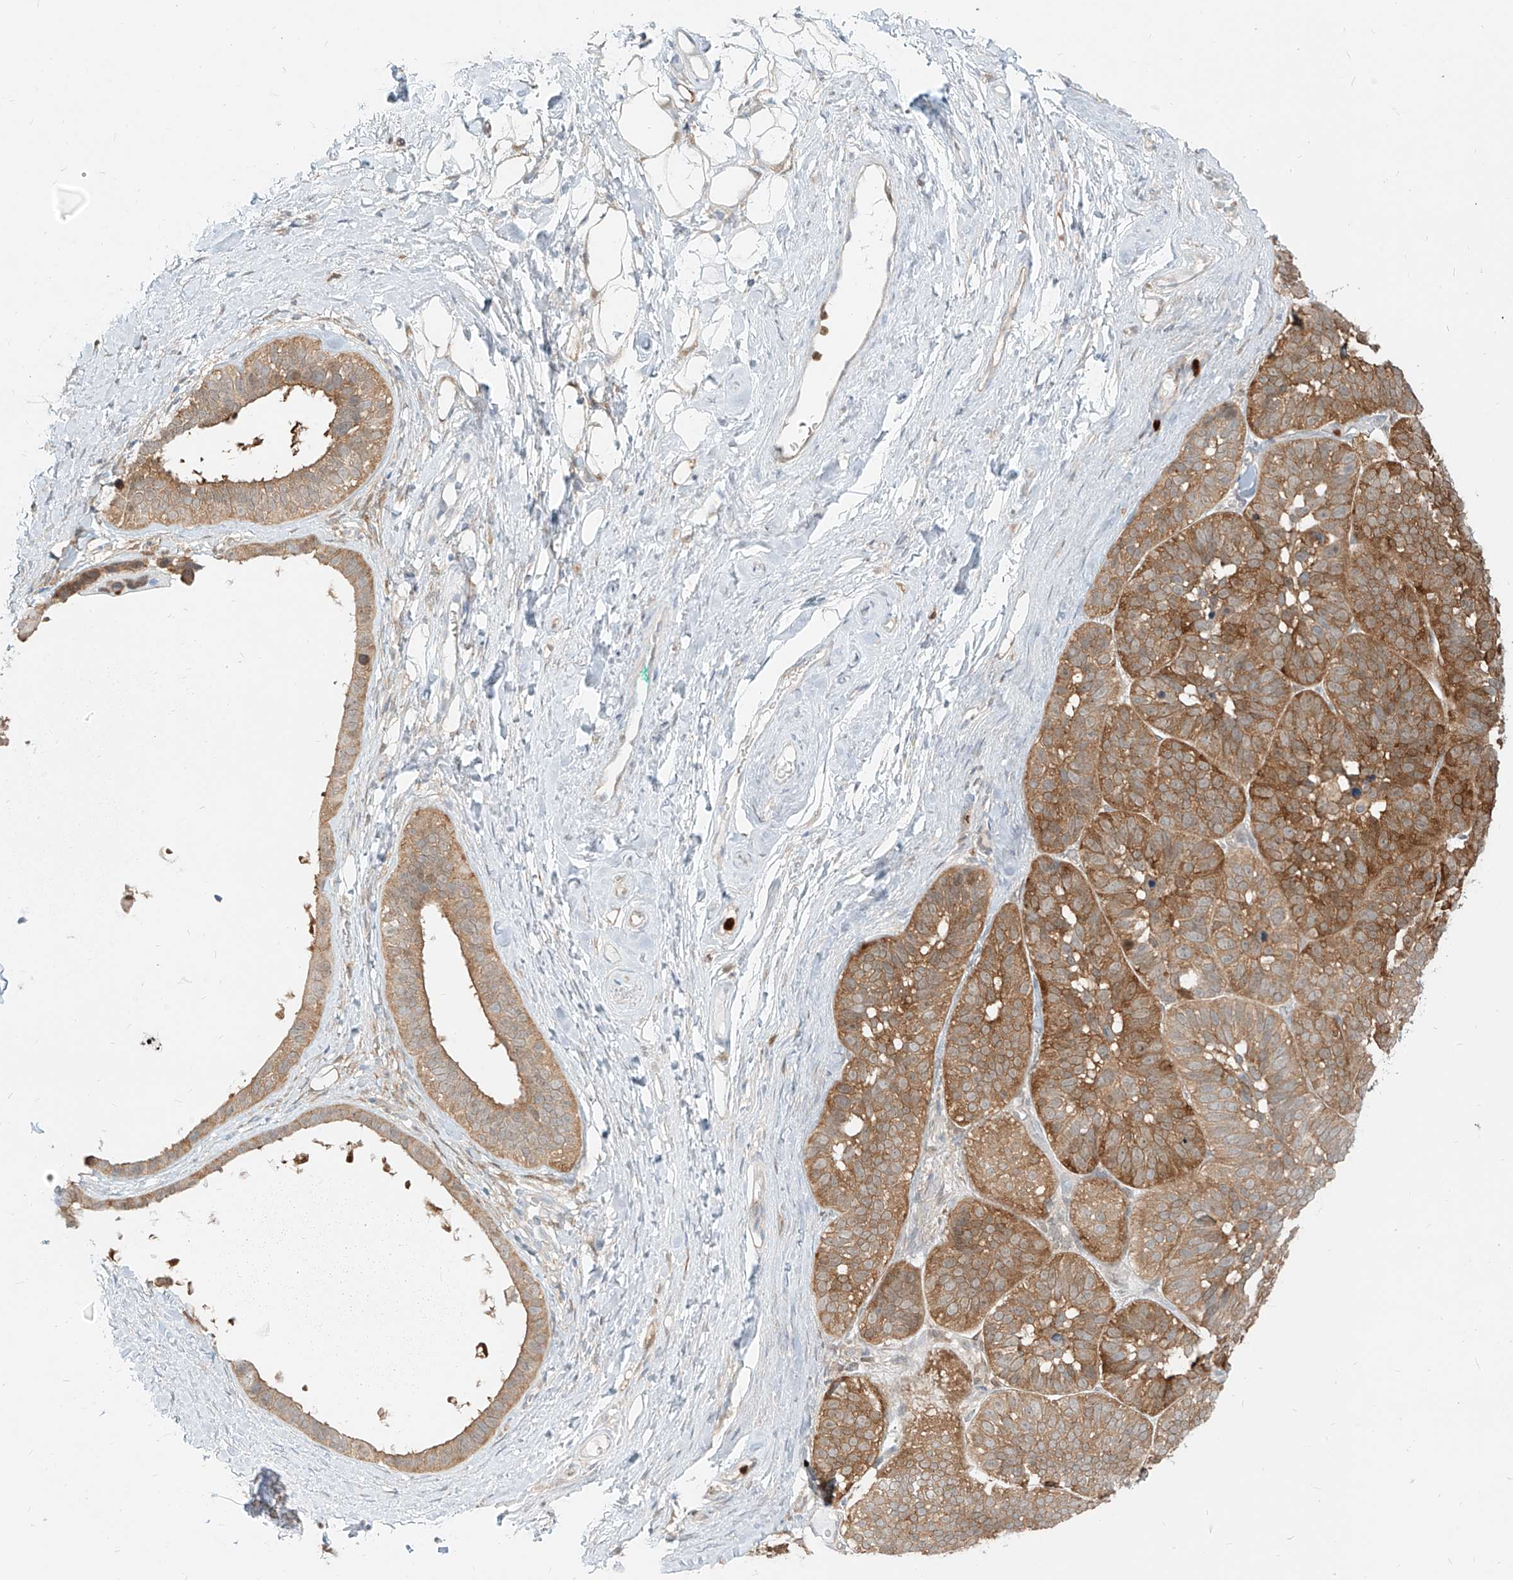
{"staining": {"intensity": "moderate", "quantity": ">75%", "location": "cytoplasmic/membranous"}, "tissue": "skin cancer", "cell_type": "Tumor cells", "image_type": "cancer", "snomed": [{"axis": "morphology", "description": "Basal cell carcinoma"}, {"axis": "topography", "description": "Skin"}], "caption": "Protein staining displays moderate cytoplasmic/membranous staining in about >75% of tumor cells in basal cell carcinoma (skin). (IHC, brightfield microscopy, high magnification).", "gene": "PGD", "patient": {"sex": "male", "age": 62}}